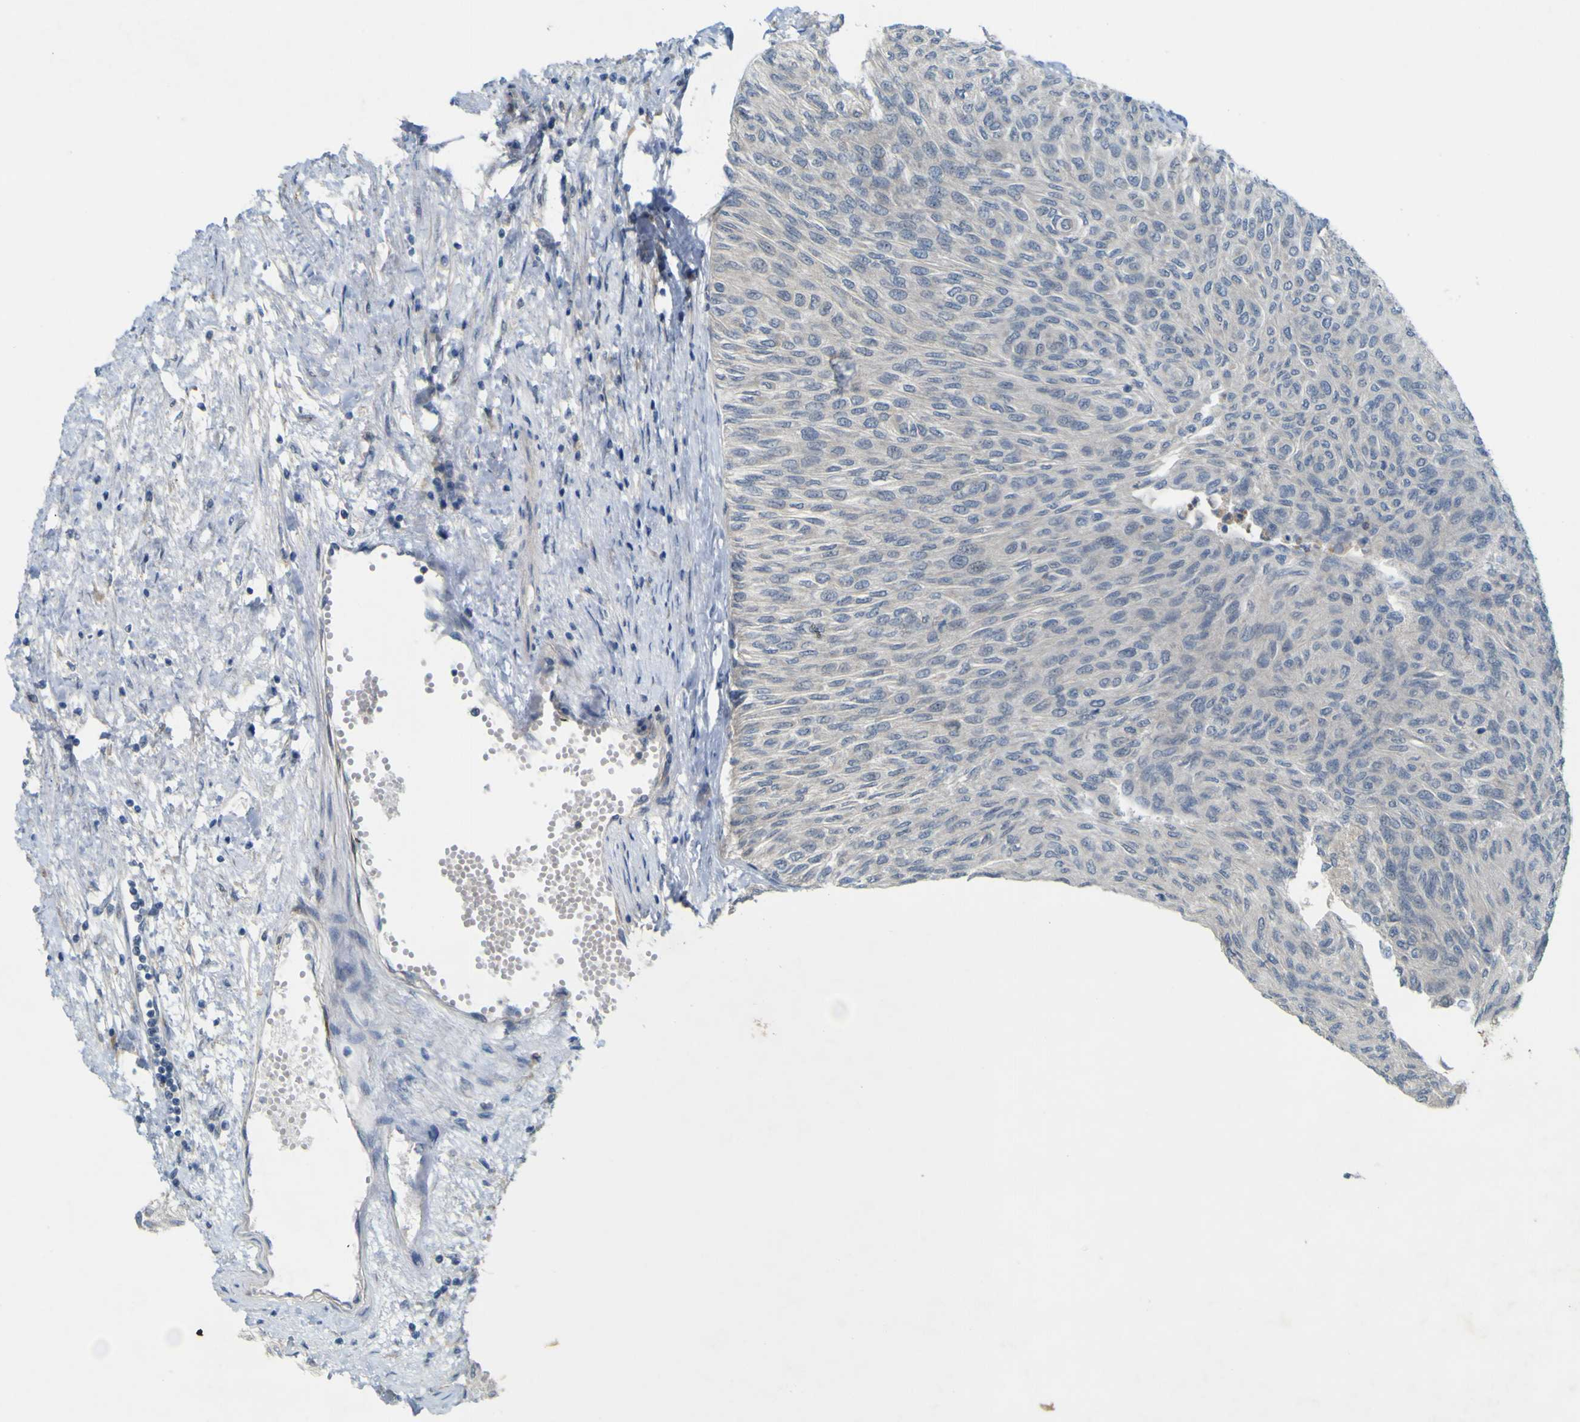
{"staining": {"intensity": "negative", "quantity": "none", "location": "none"}, "tissue": "urothelial cancer", "cell_type": "Tumor cells", "image_type": "cancer", "snomed": [{"axis": "morphology", "description": "Urothelial carcinoma, Low grade"}, {"axis": "topography", "description": "Urinary bladder"}], "caption": "Tumor cells are negative for brown protein staining in urothelial cancer. (DAB (3,3'-diaminobenzidine) immunohistochemistry visualized using brightfield microscopy, high magnification).", "gene": "IGF2R", "patient": {"sex": "male", "age": 78}}